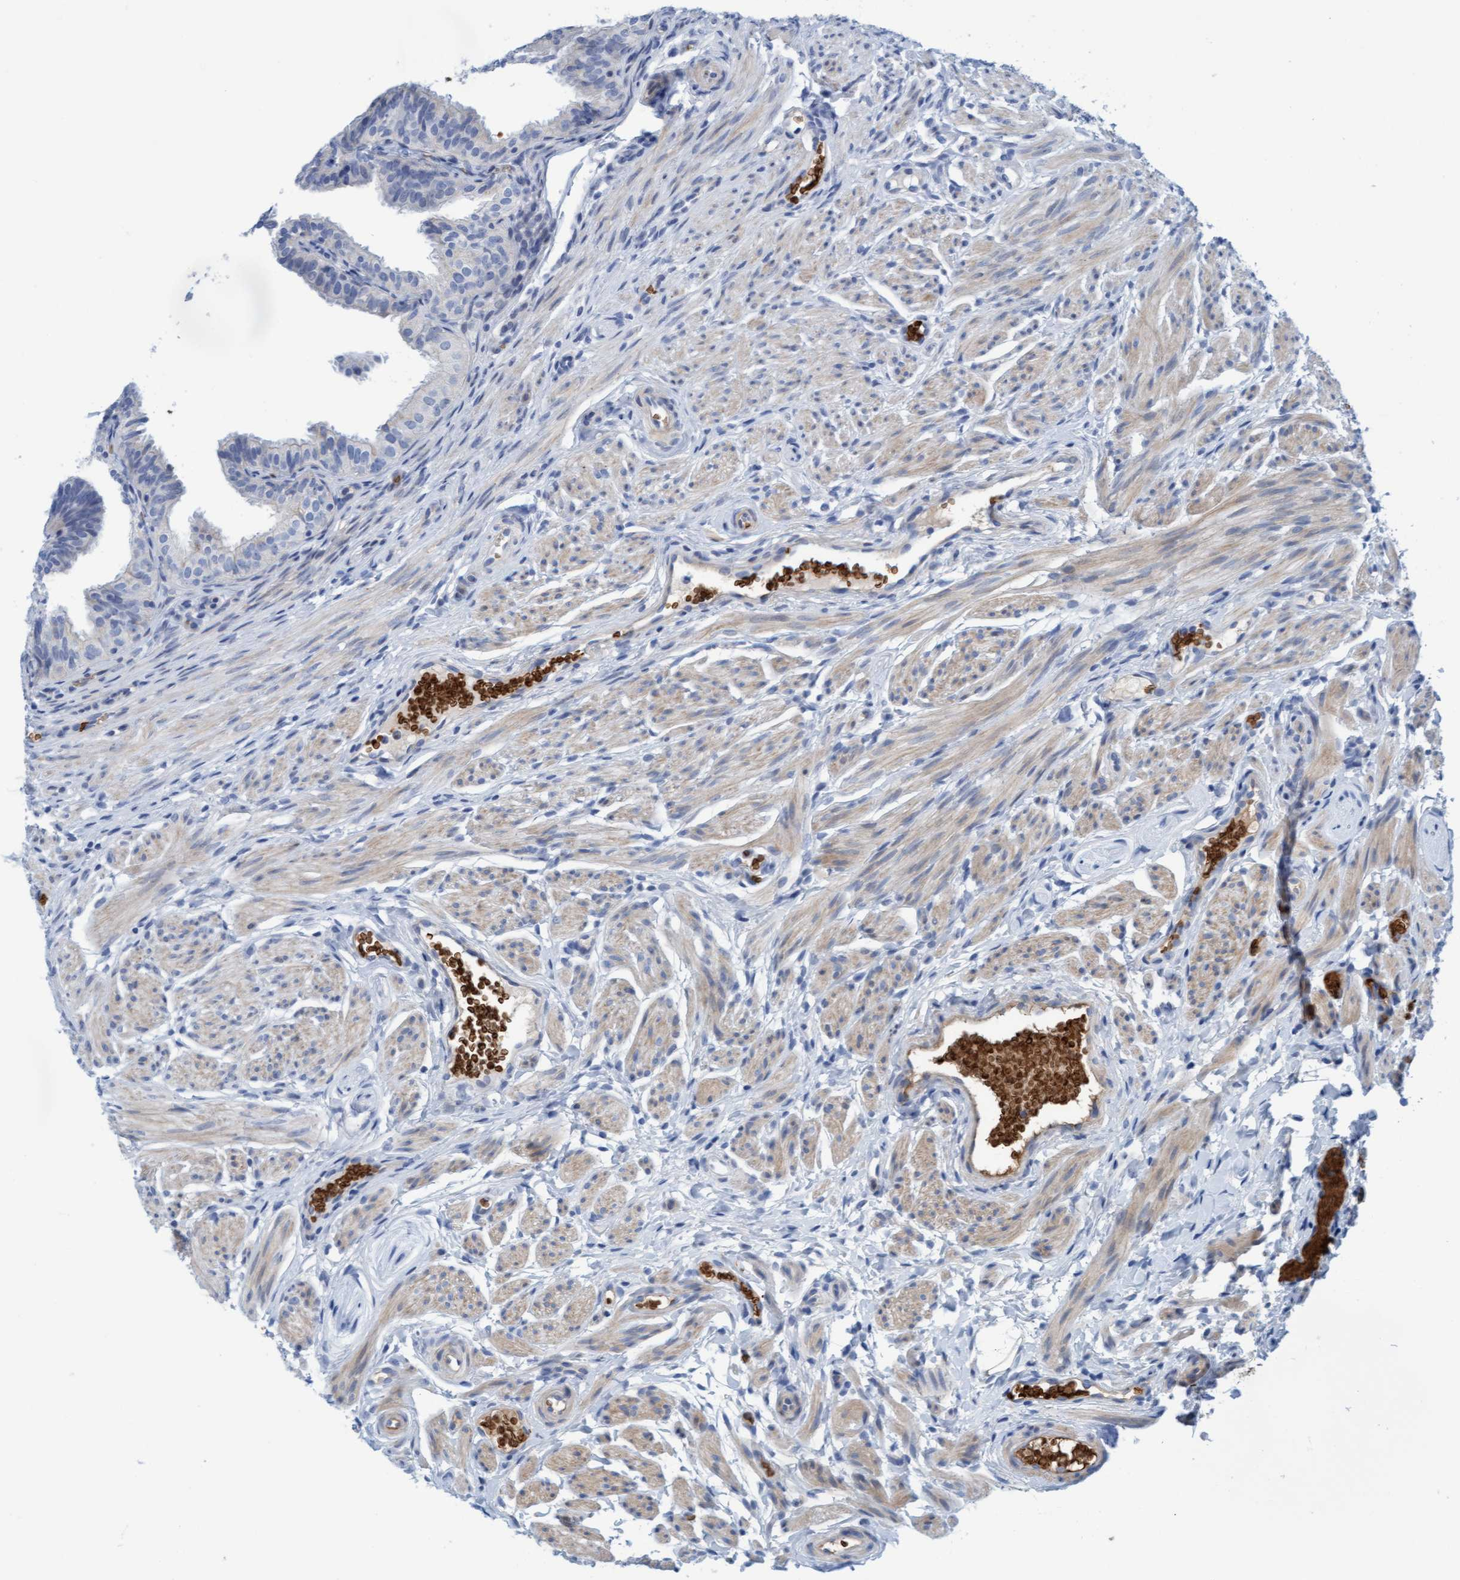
{"staining": {"intensity": "negative", "quantity": "none", "location": "none"}, "tissue": "fallopian tube", "cell_type": "Glandular cells", "image_type": "normal", "snomed": [{"axis": "morphology", "description": "Normal tissue, NOS"}, {"axis": "topography", "description": "Fallopian tube"}], "caption": "Unremarkable fallopian tube was stained to show a protein in brown. There is no significant positivity in glandular cells. (IHC, brightfield microscopy, high magnification).", "gene": "P2RX5", "patient": {"sex": "female", "age": 35}}